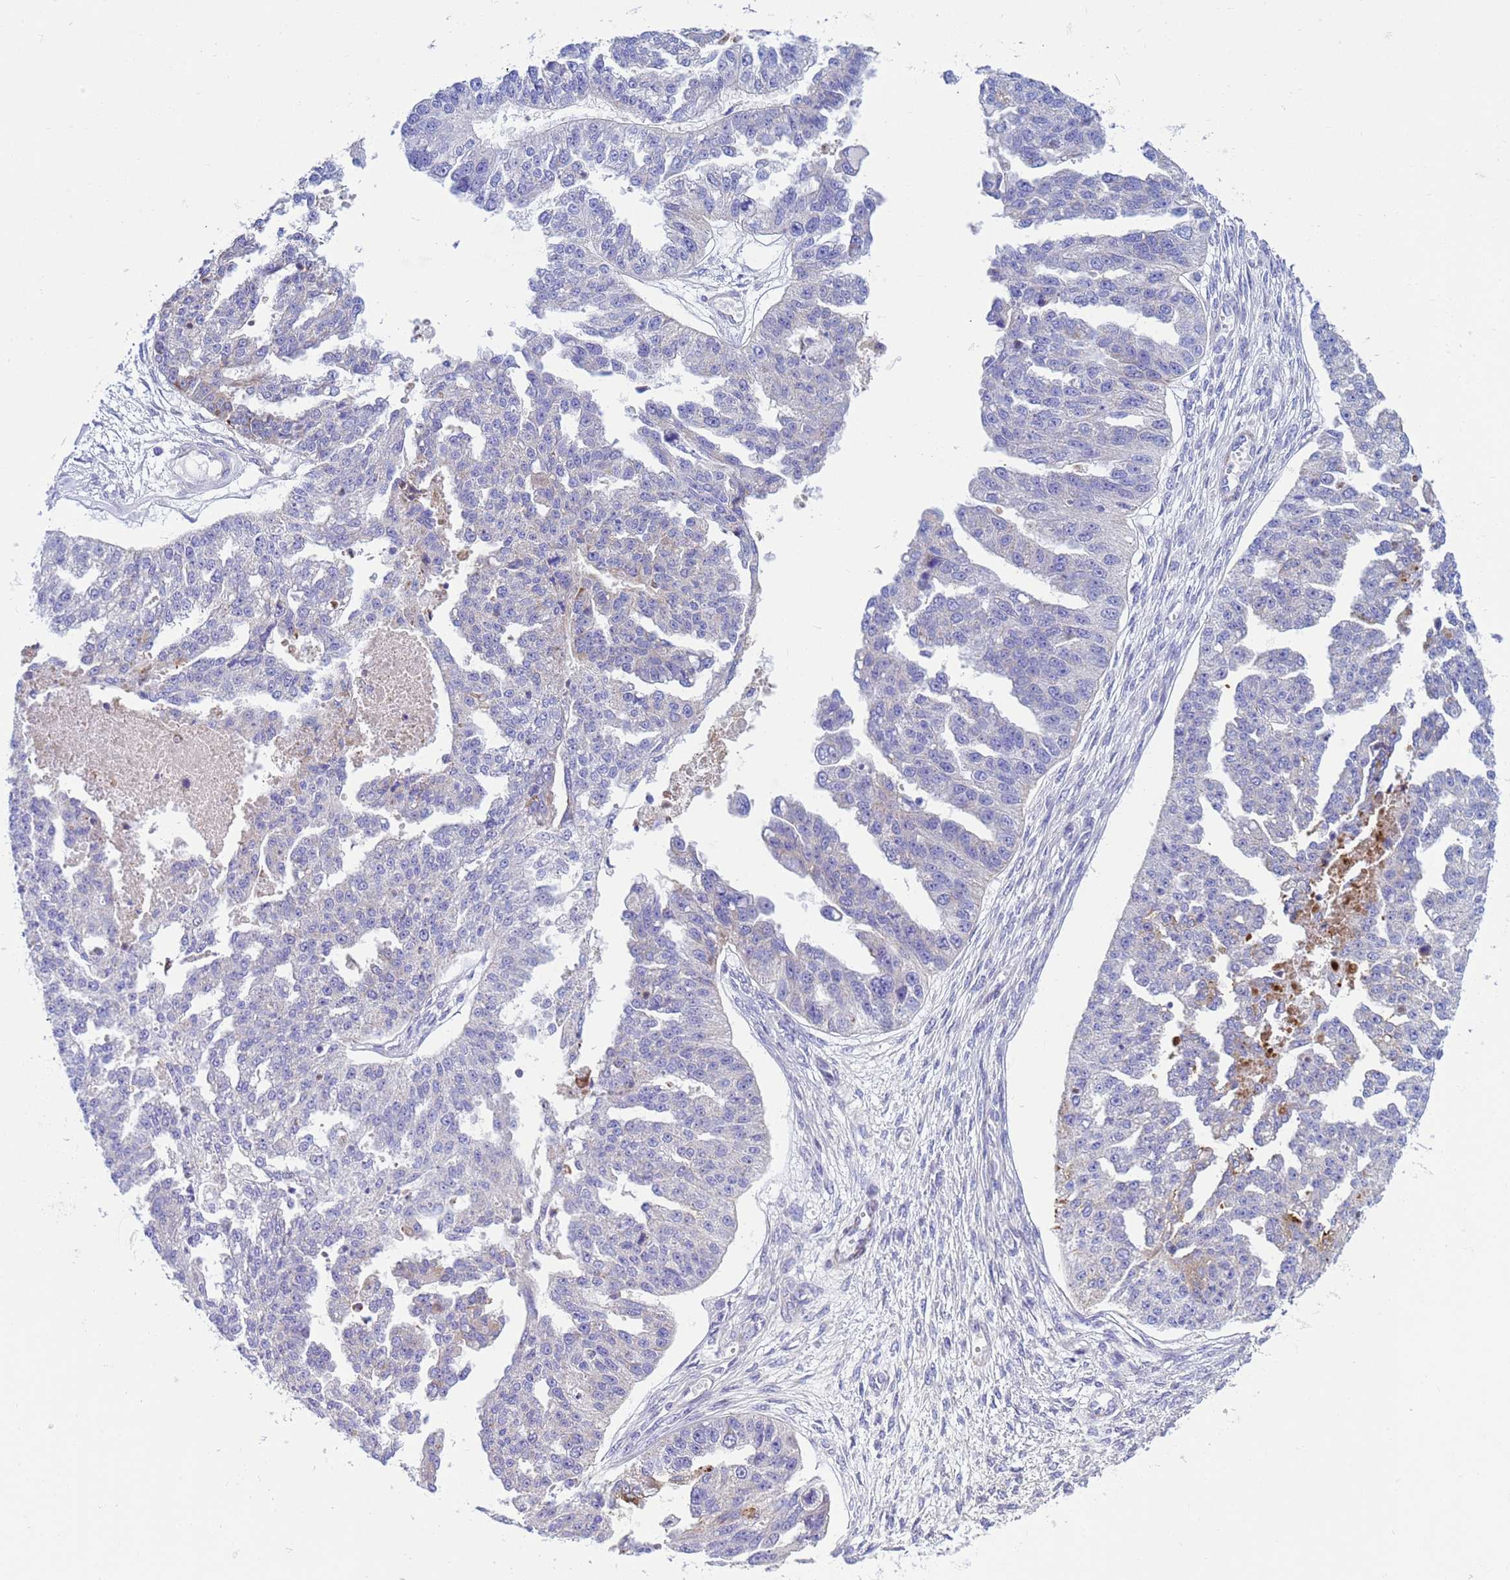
{"staining": {"intensity": "negative", "quantity": "none", "location": "none"}, "tissue": "ovarian cancer", "cell_type": "Tumor cells", "image_type": "cancer", "snomed": [{"axis": "morphology", "description": "Cystadenocarcinoma, serous, NOS"}, {"axis": "topography", "description": "Ovary"}], "caption": "This histopathology image is of ovarian serous cystadenocarcinoma stained with immunohistochemistry (IHC) to label a protein in brown with the nuclei are counter-stained blue. There is no positivity in tumor cells.", "gene": "P2RX7", "patient": {"sex": "female", "age": 58}}